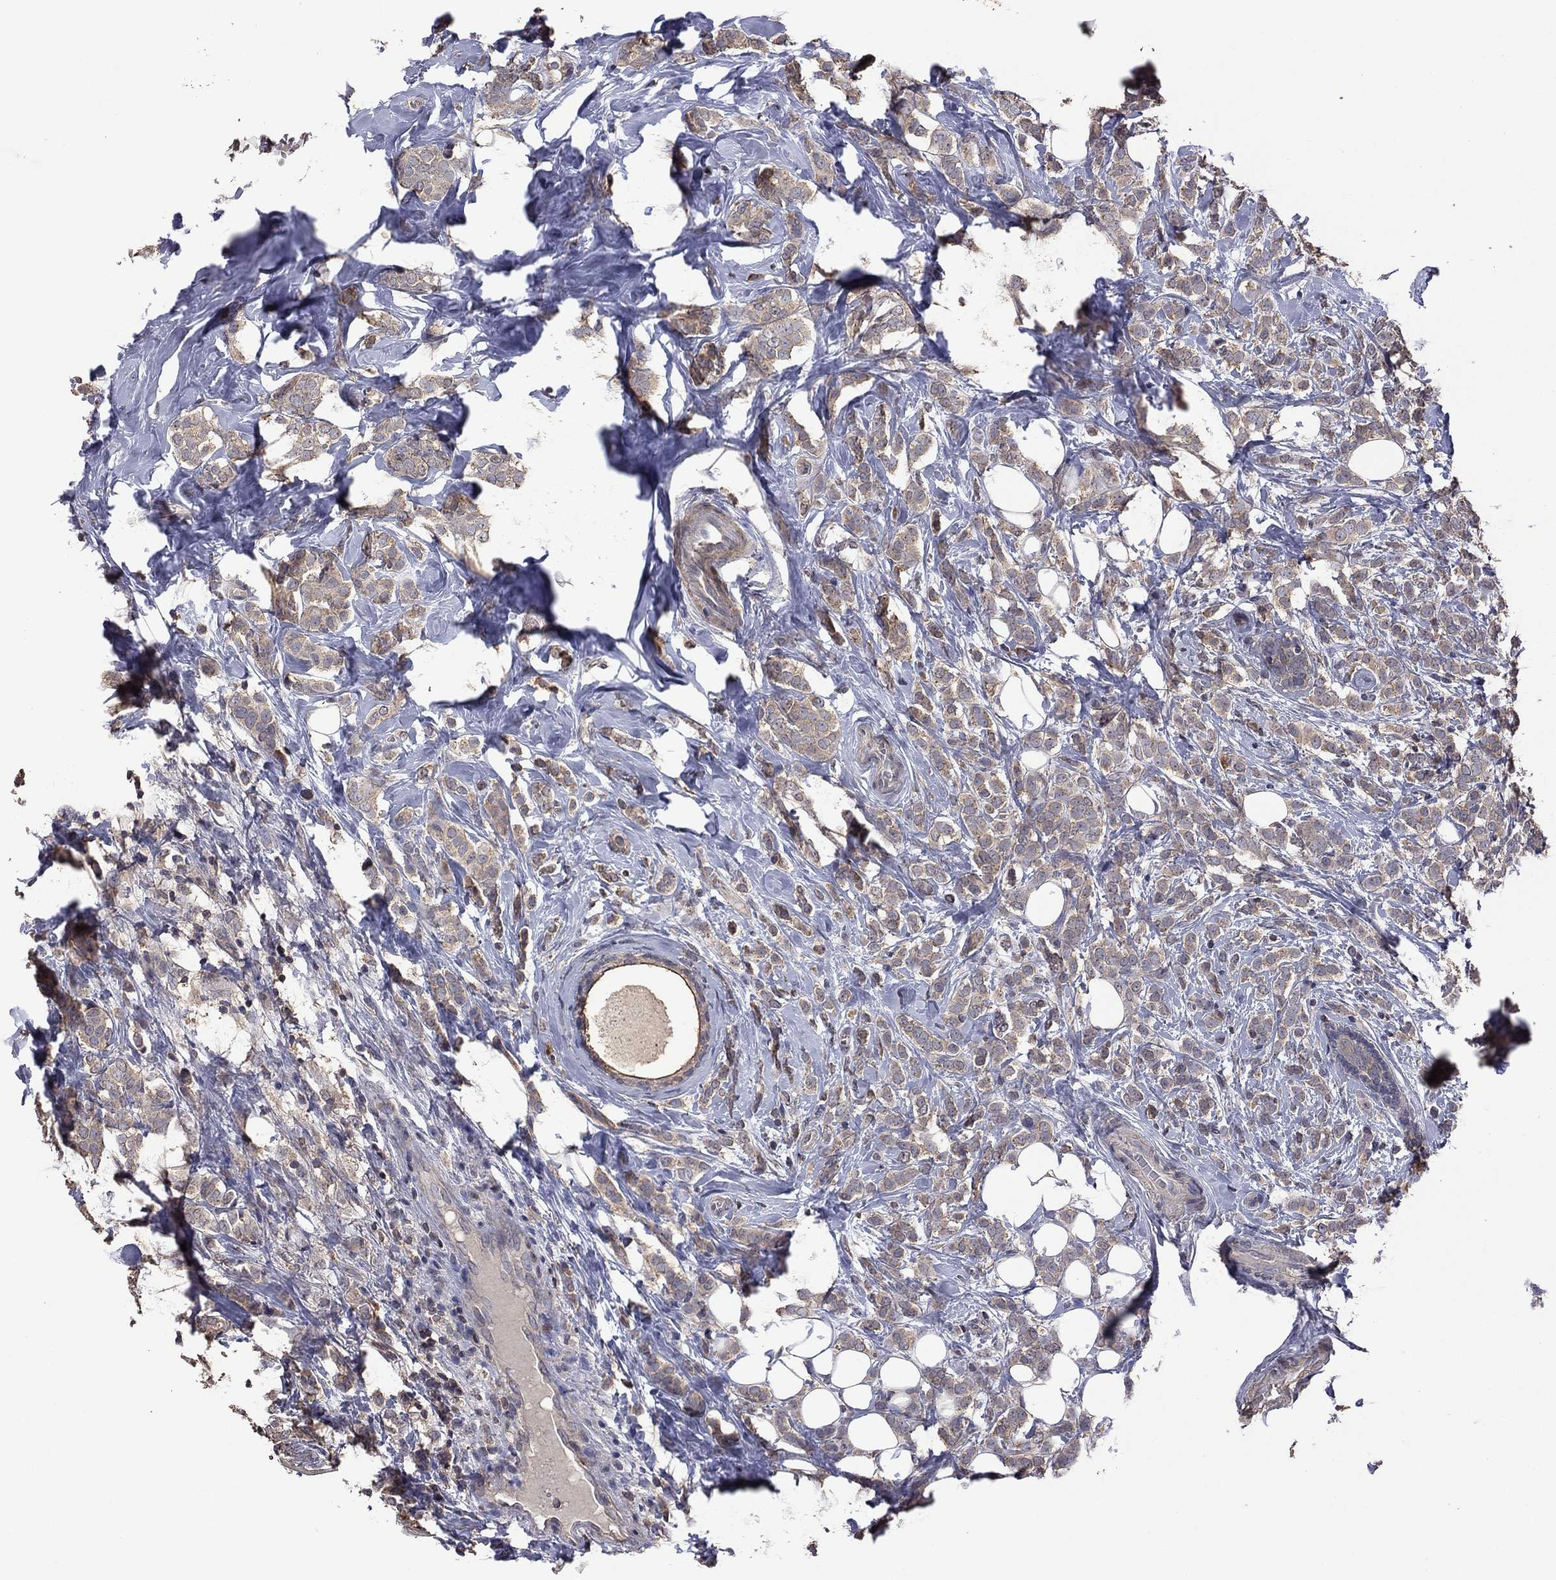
{"staining": {"intensity": "moderate", "quantity": ">75%", "location": "cytoplasmic/membranous"}, "tissue": "breast cancer", "cell_type": "Tumor cells", "image_type": "cancer", "snomed": [{"axis": "morphology", "description": "Lobular carcinoma"}, {"axis": "topography", "description": "Breast"}], "caption": "Immunohistochemical staining of lobular carcinoma (breast) demonstrates medium levels of moderate cytoplasmic/membranous protein expression in about >75% of tumor cells.", "gene": "TSNARE1", "patient": {"sex": "female", "age": 49}}